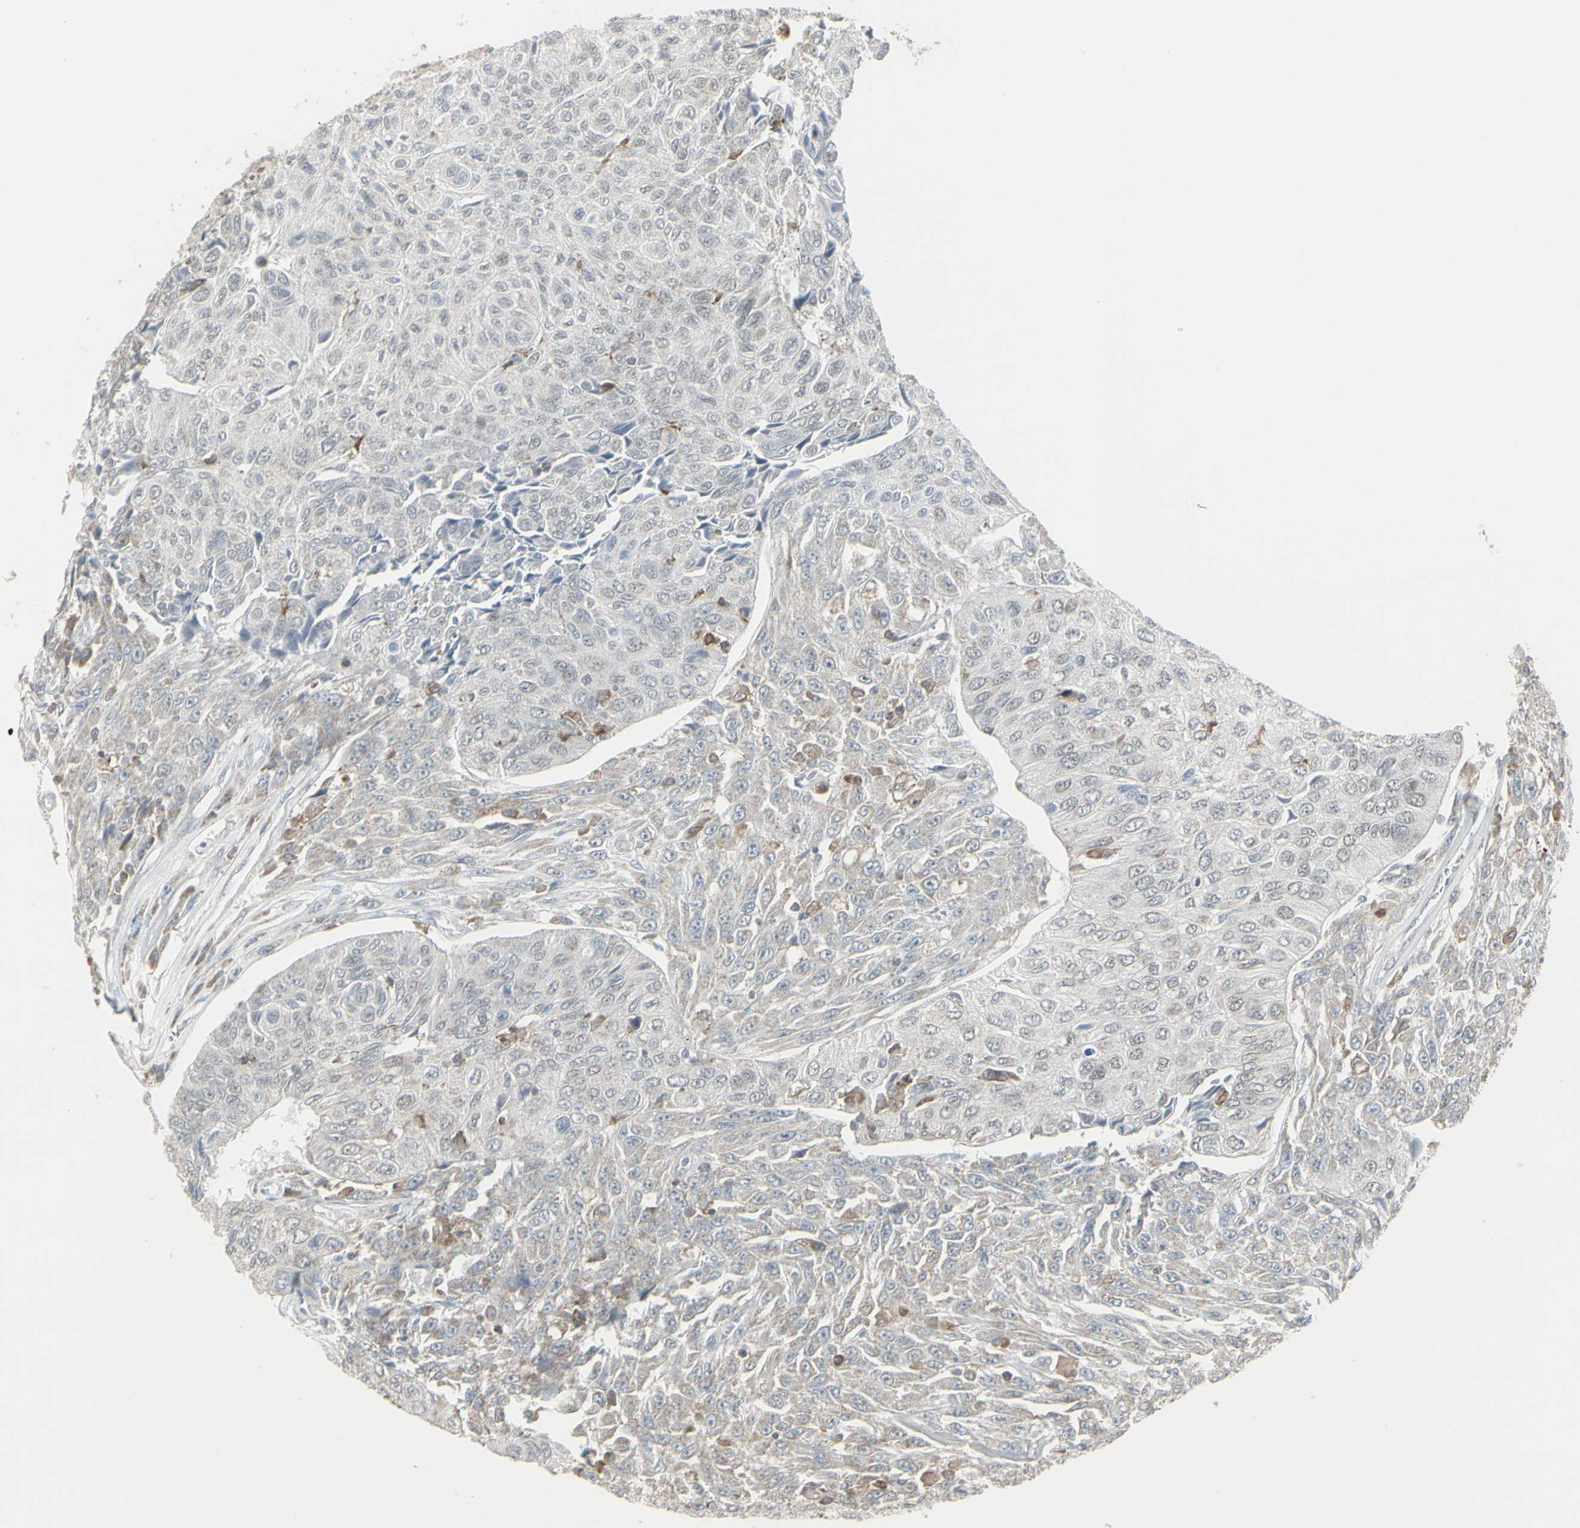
{"staining": {"intensity": "weak", "quantity": "<25%", "location": "cytoplasmic/membranous"}, "tissue": "urothelial cancer", "cell_type": "Tumor cells", "image_type": "cancer", "snomed": [{"axis": "morphology", "description": "Urothelial carcinoma, High grade"}, {"axis": "topography", "description": "Urinary bladder"}], "caption": "Immunohistochemical staining of urothelial carcinoma (high-grade) reveals no significant expression in tumor cells.", "gene": "SAMSN1", "patient": {"sex": "male", "age": 66}}